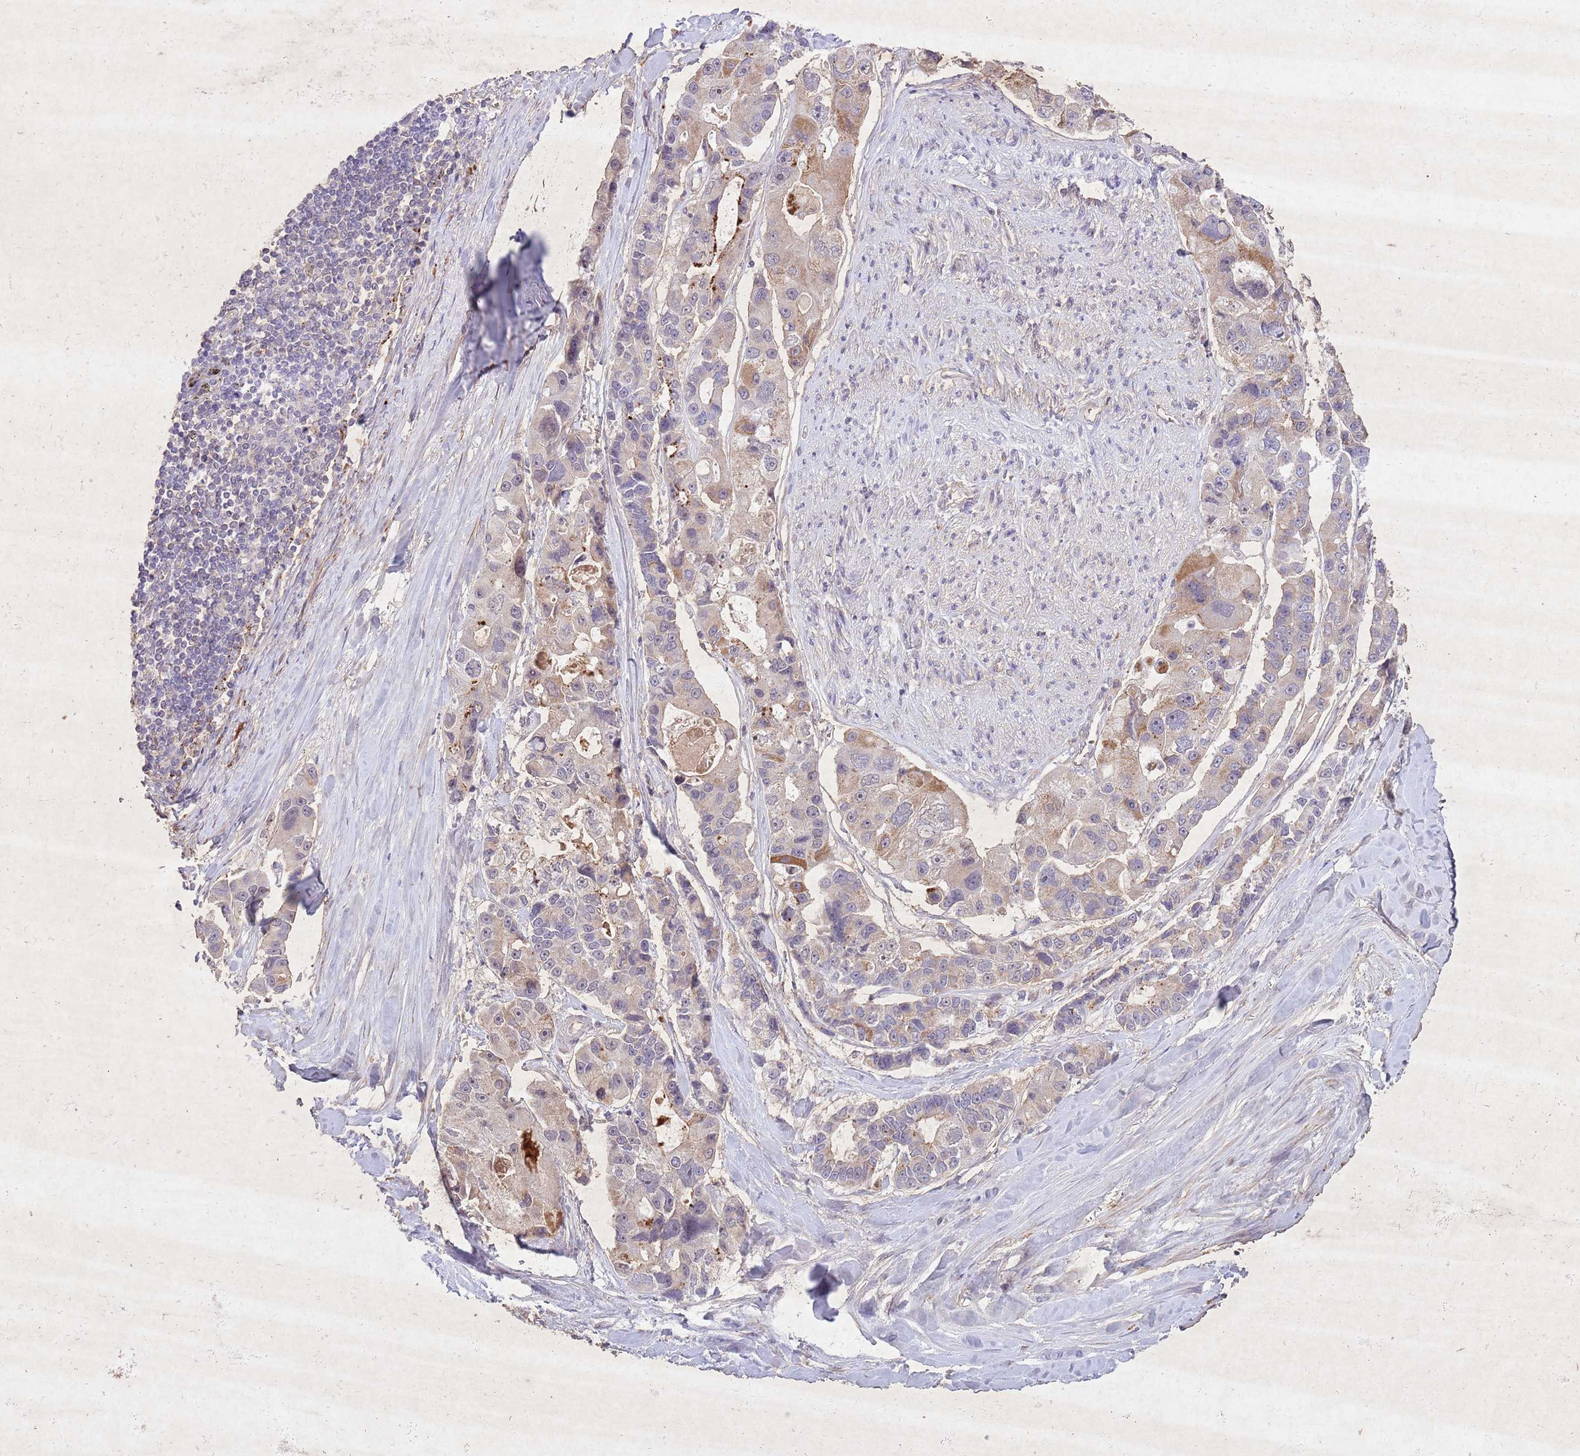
{"staining": {"intensity": "weak", "quantity": "<25%", "location": "cytoplasmic/membranous"}, "tissue": "lung cancer", "cell_type": "Tumor cells", "image_type": "cancer", "snomed": [{"axis": "morphology", "description": "Adenocarcinoma, NOS"}, {"axis": "topography", "description": "Lung"}], "caption": "IHC image of neoplastic tissue: human lung cancer stained with DAB (3,3'-diaminobenzidine) exhibits no significant protein positivity in tumor cells.", "gene": "CCNI", "patient": {"sex": "female", "age": 54}}